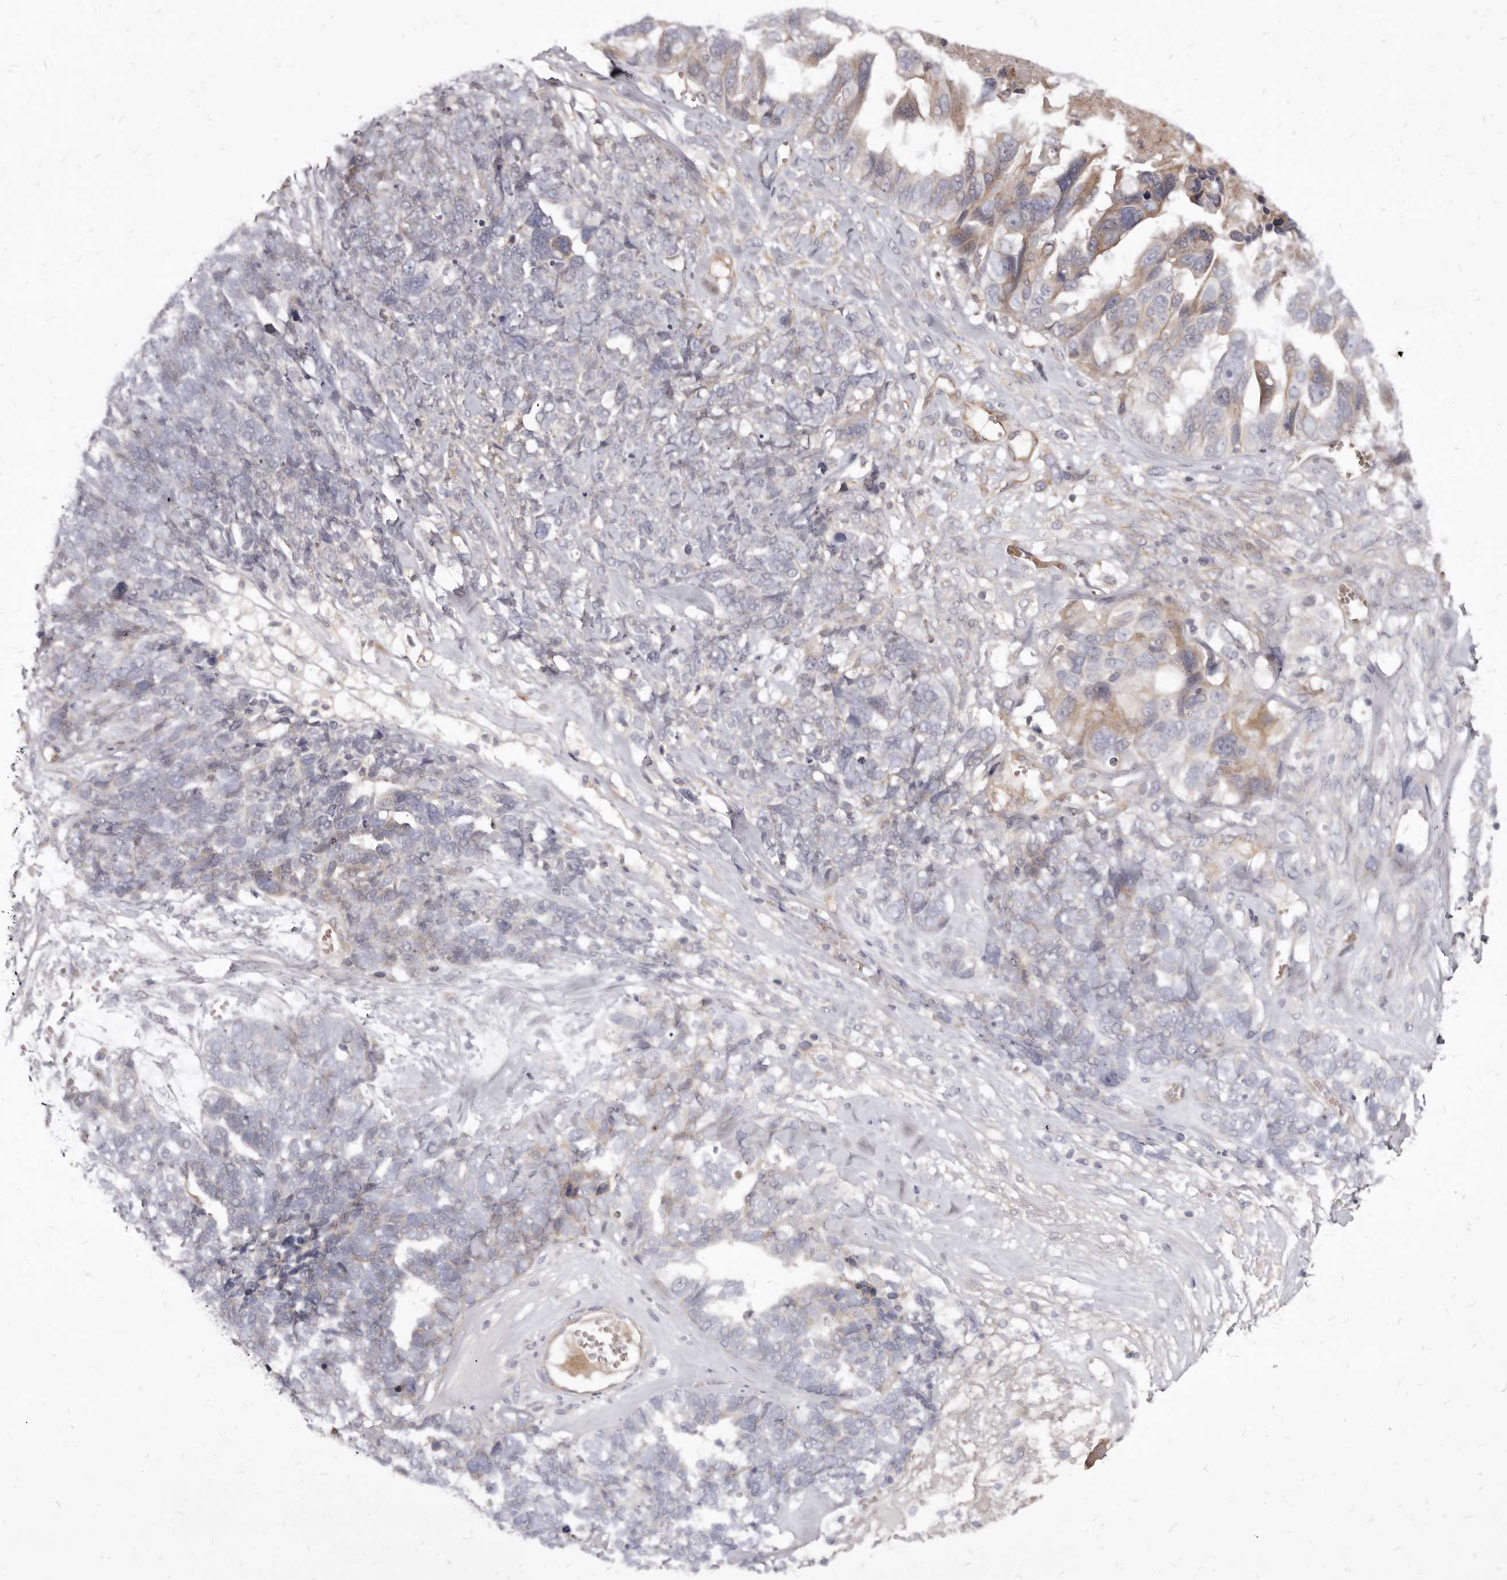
{"staining": {"intensity": "weak", "quantity": "<25%", "location": "cytoplasmic/membranous"}, "tissue": "ovarian cancer", "cell_type": "Tumor cells", "image_type": "cancer", "snomed": [{"axis": "morphology", "description": "Cystadenocarcinoma, serous, NOS"}, {"axis": "topography", "description": "Ovary"}], "caption": "This micrograph is of serous cystadenocarcinoma (ovarian) stained with IHC to label a protein in brown with the nuclei are counter-stained blue. There is no positivity in tumor cells.", "gene": "FAS", "patient": {"sex": "female", "age": 79}}